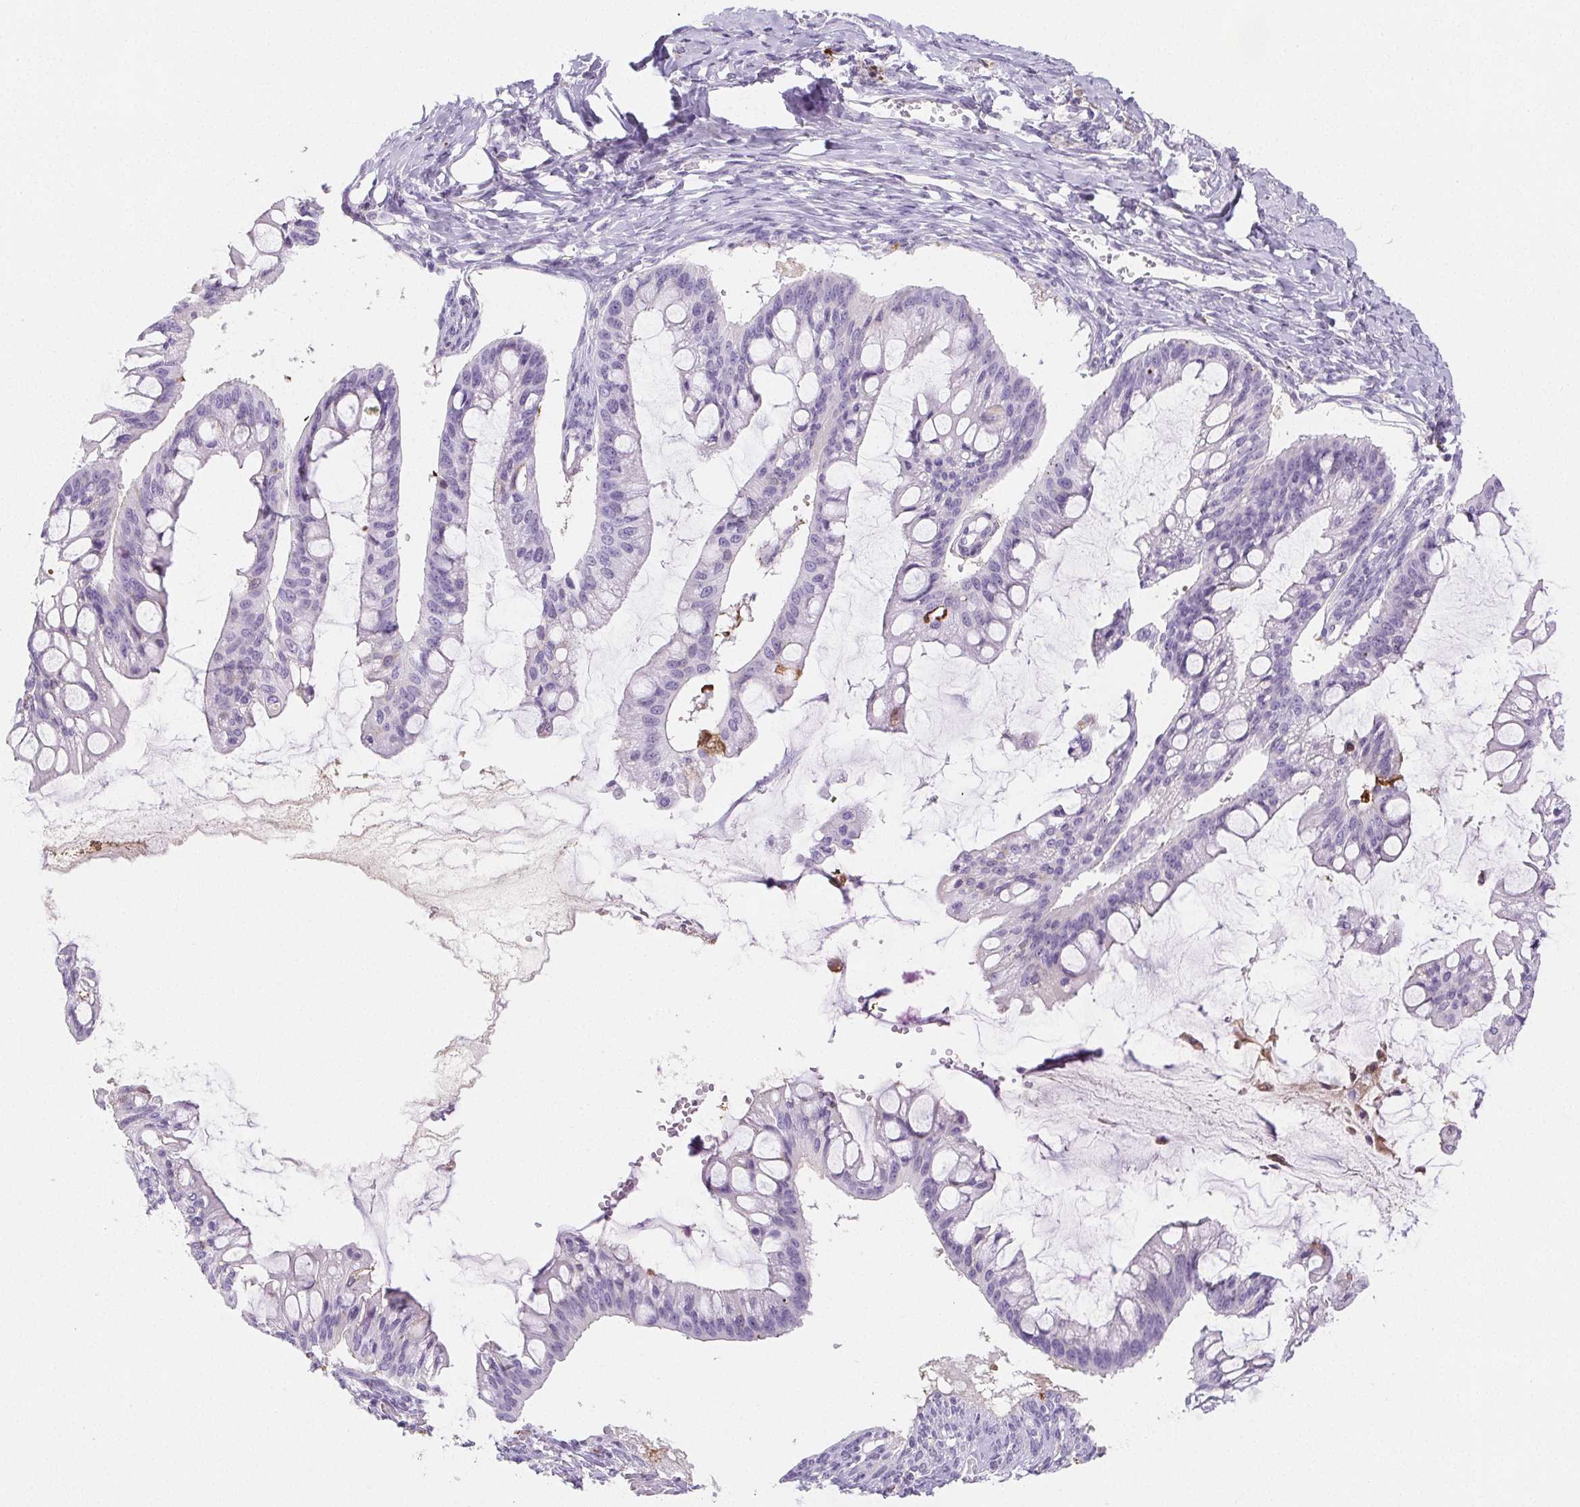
{"staining": {"intensity": "negative", "quantity": "none", "location": "none"}, "tissue": "ovarian cancer", "cell_type": "Tumor cells", "image_type": "cancer", "snomed": [{"axis": "morphology", "description": "Cystadenocarcinoma, mucinous, NOS"}, {"axis": "topography", "description": "Ovary"}], "caption": "Immunohistochemistry micrograph of neoplastic tissue: human mucinous cystadenocarcinoma (ovarian) stained with DAB exhibits no significant protein staining in tumor cells.", "gene": "VTN", "patient": {"sex": "female", "age": 73}}